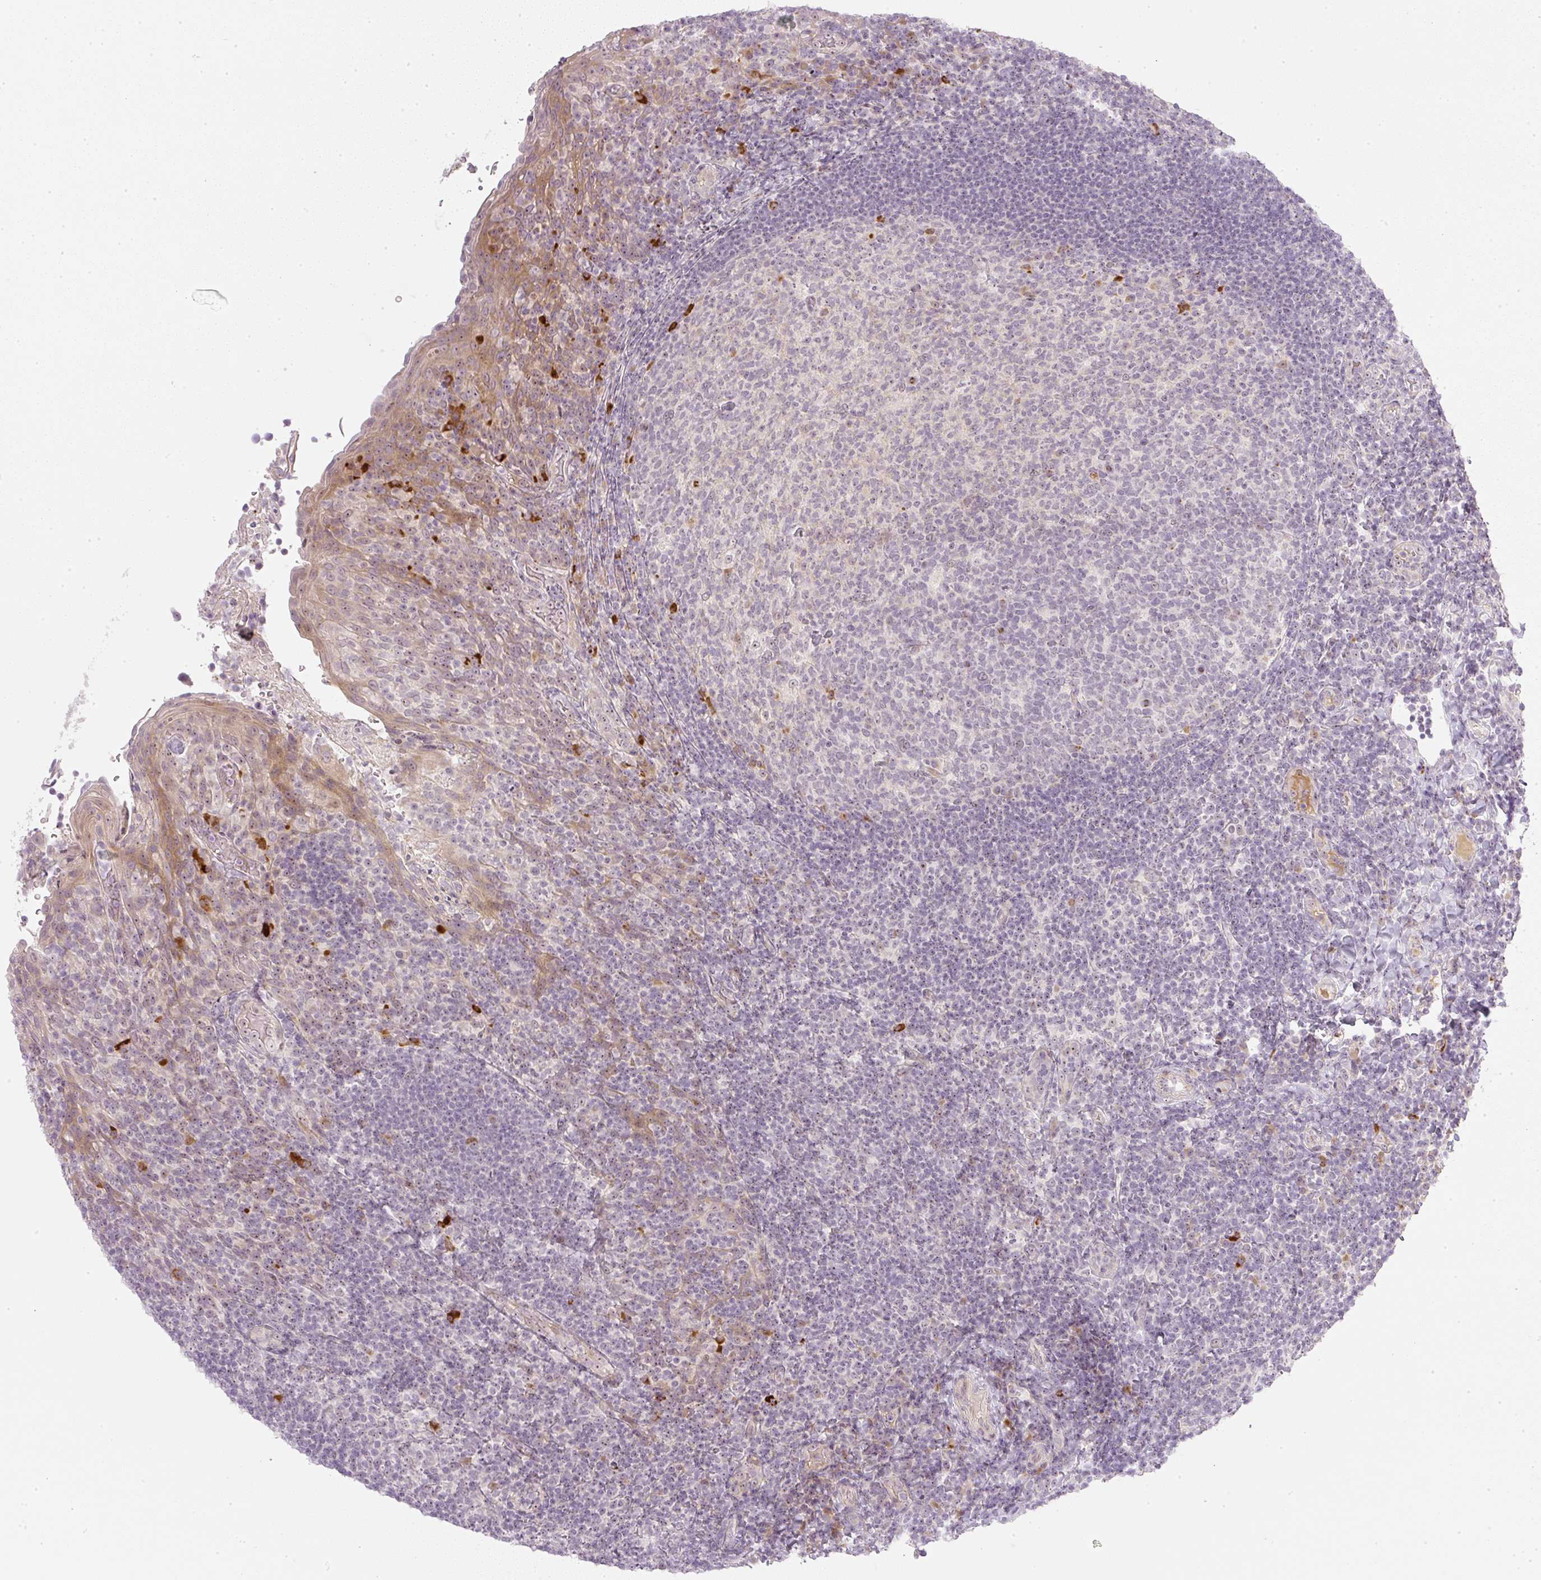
{"staining": {"intensity": "moderate", "quantity": "25%-75%", "location": "cytoplasmic/membranous,nuclear"}, "tissue": "tonsil", "cell_type": "Germinal center cells", "image_type": "normal", "snomed": [{"axis": "morphology", "description": "Normal tissue, NOS"}, {"axis": "topography", "description": "Tonsil"}], "caption": "High-power microscopy captured an IHC micrograph of unremarkable tonsil, revealing moderate cytoplasmic/membranous,nuclear expression in approximately 25%-75% of germinal center cells.", "gene": "AAR2", "patient": {"sex": "female", "age": 10}}